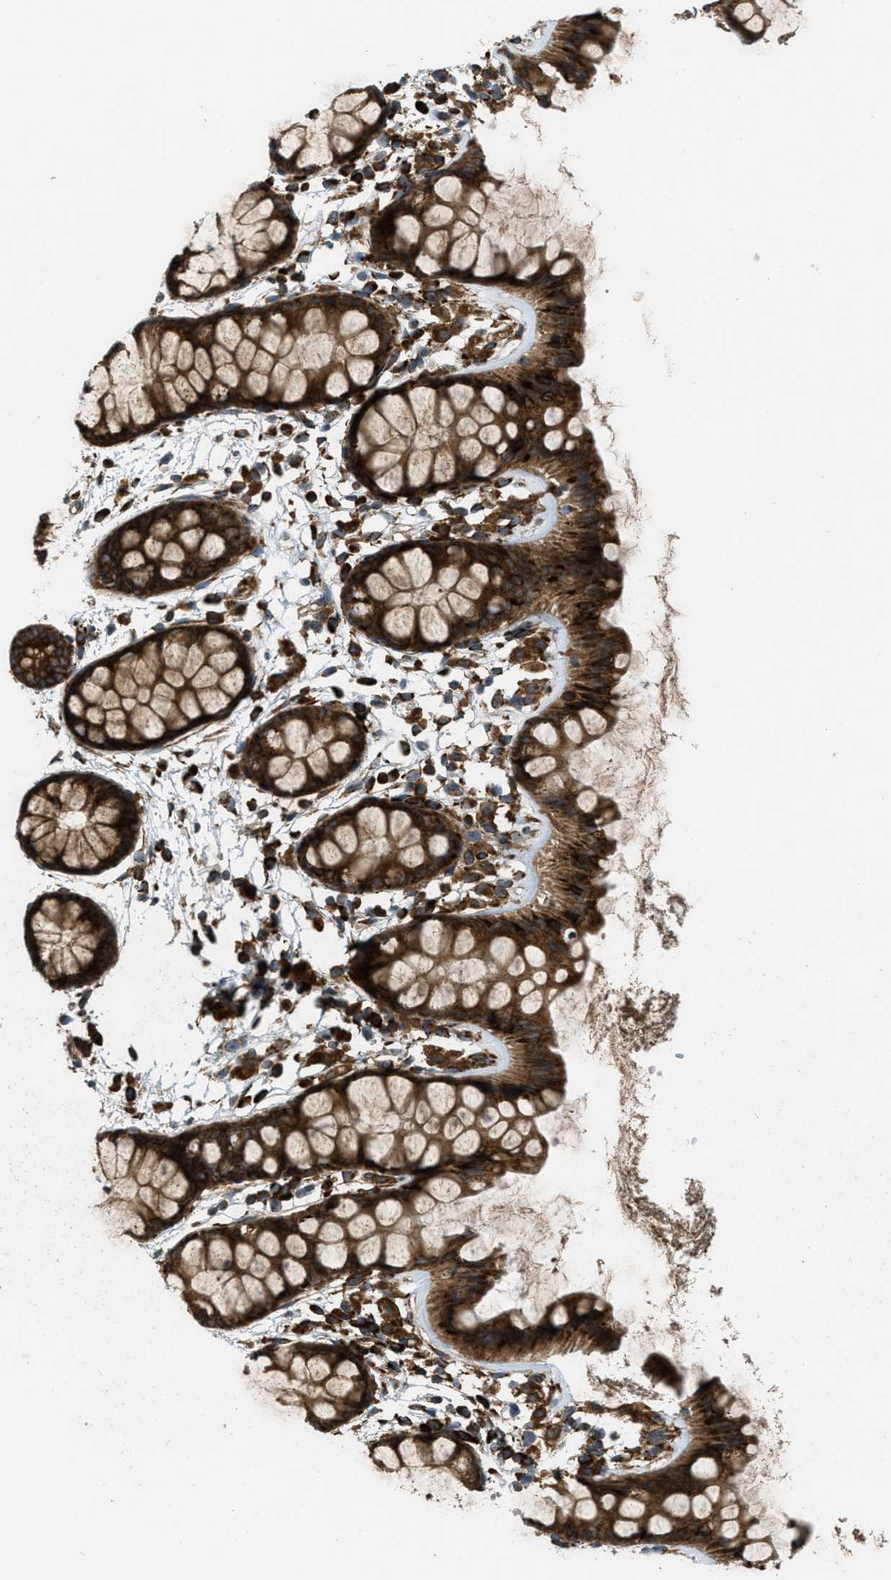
{"staining": {"intensity": "strong", "quantity": ">75%", "location": "cytoplasmic/membranous"}, "tissue": "rectum", "cell_type": "Glandular cells", "image_type": "normal", "snomed": [{"axis": "morphology", "description": "Normal tissue, NOS"}, {"axis": "topography", "description": "Rectum"}], "caption": "Rectum stained with a brown dye displays strong cytoplasmic/membranous positive positivity in approximately >75% of glandular cells.", "gene": "PCDH18", "patient": {"sex": "female", "age": 66}}